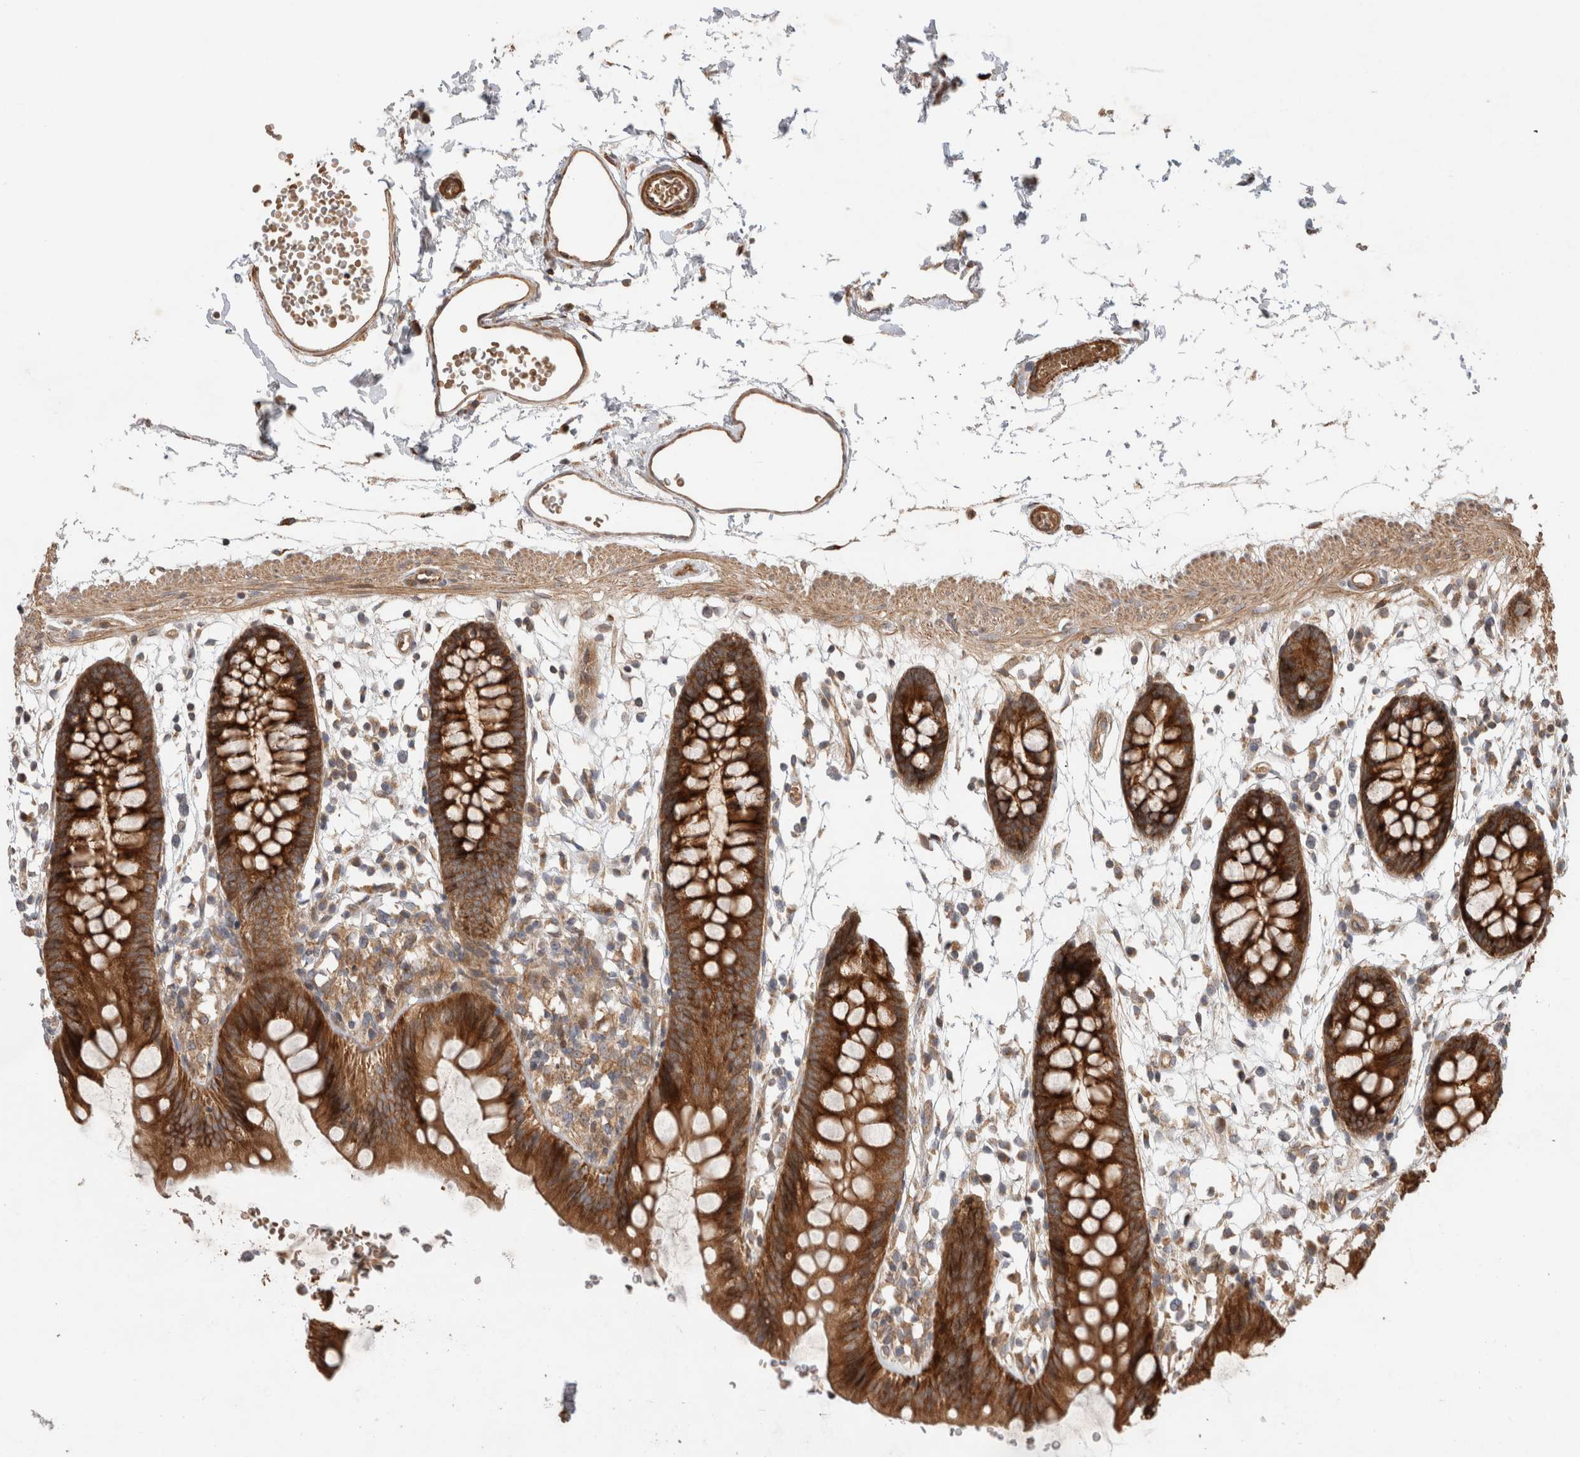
{"staining": {"intensity": "moderate", "quantity": ">75%", "location": "cytoplasmic/membranous"}, "tissue": "colon", "cell_type": "Endothelial cells", "image_type": "normal", "snomed": [{"axis": "morphology", "description": "Normal tissue, NOS"}, {"axis": "topography", "description": "Colon"}], "caption": "Endothelial cells show moderate cytoplasmic/membranous expression in approximately >75% of cells in unremarkable colon.", "gene": "TUBD1", "patient": {"sex": "male", "age": 56}}